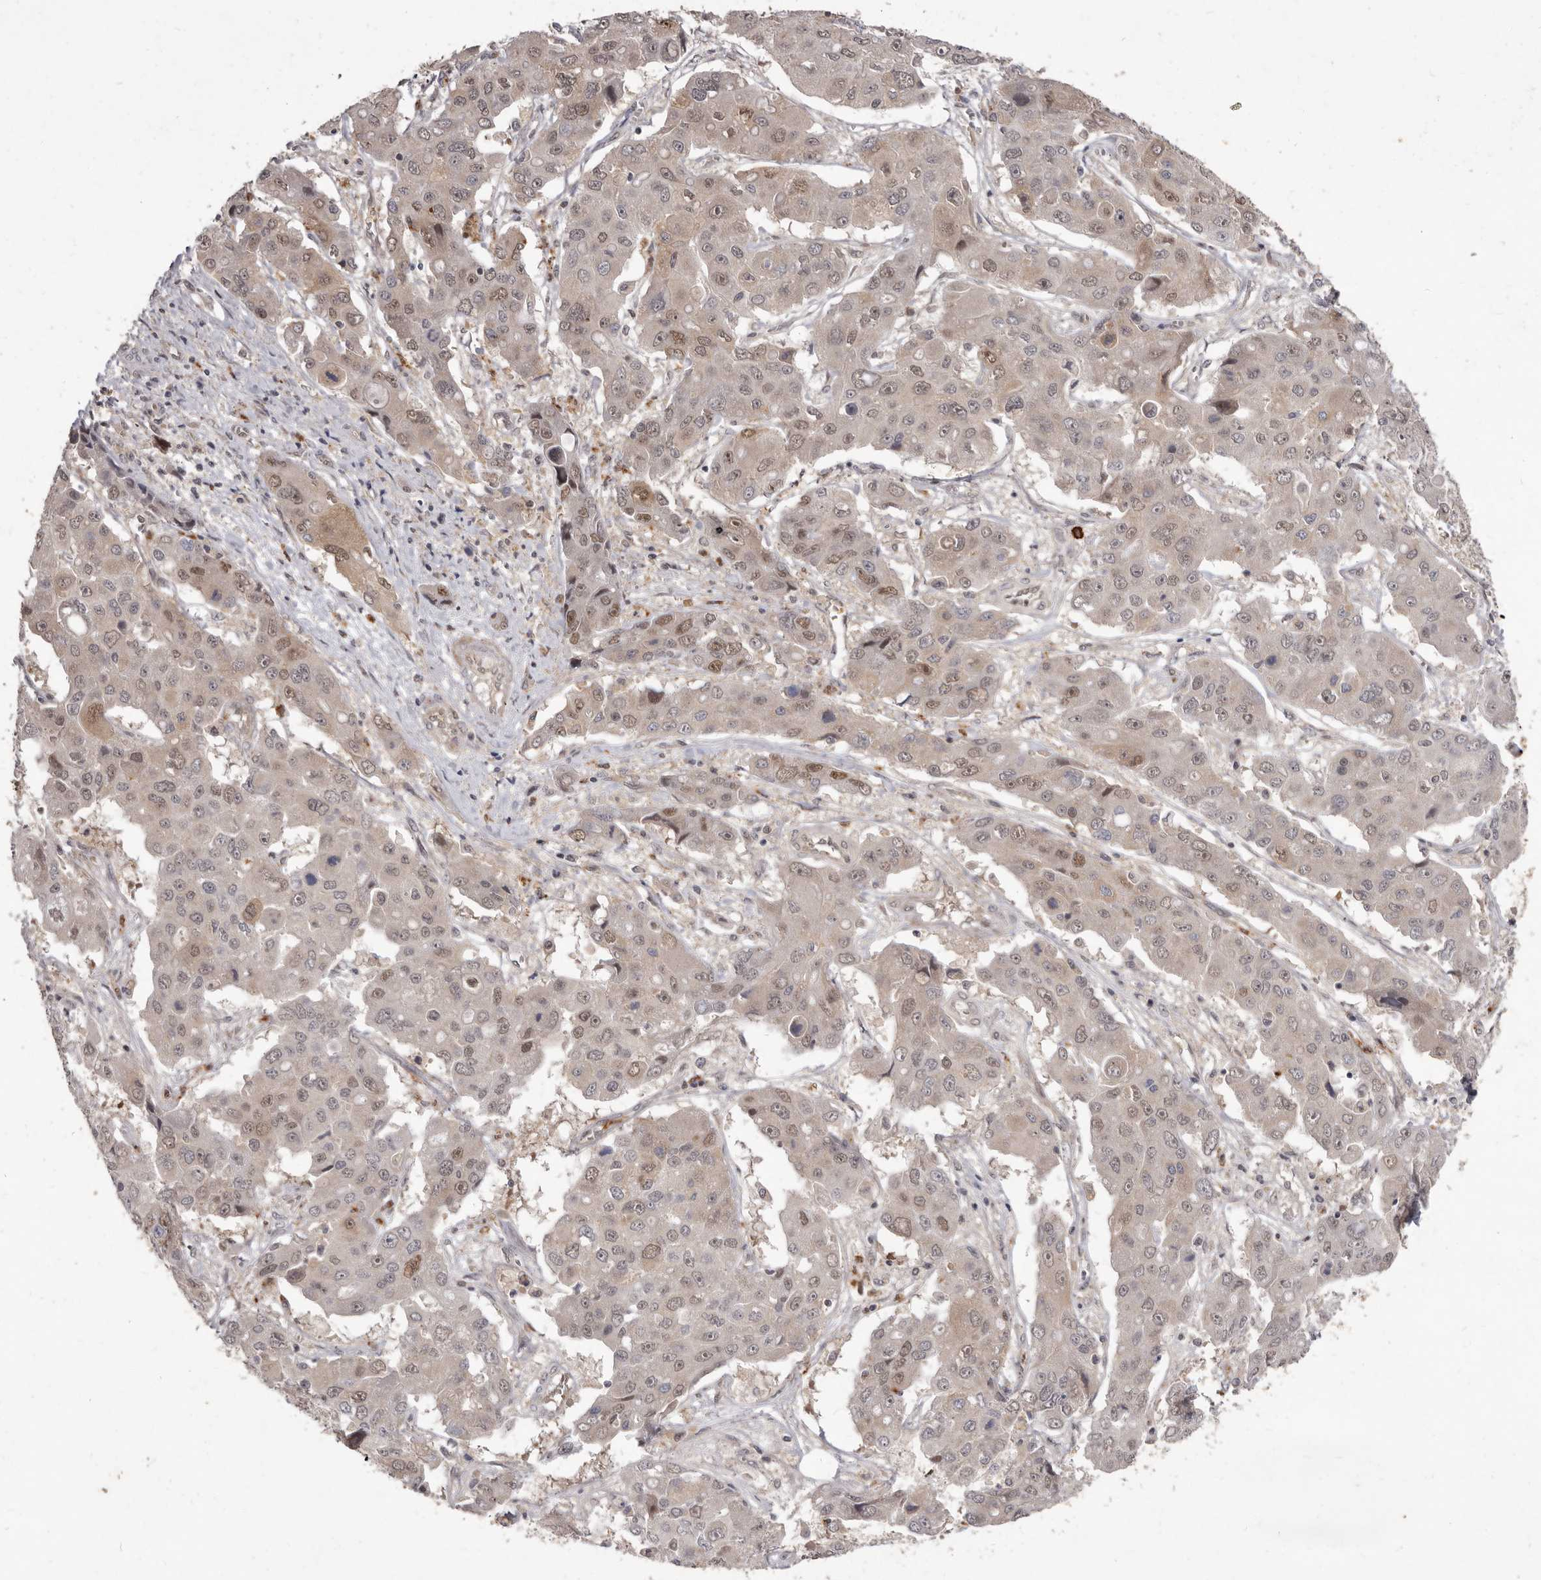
{"staining": {"intensity": "moderate", "quantity": "25%-75%", "location": "cytoplasmic/membranous,nuclear"}, "tissue": "liver cancer", "cell_type": "Tumor cells", "image_type": "cancer", "snomed": [{"axis": "morphology", "description": "Cholangiocarcinoma"}, {"axis": "topography", "description": "Liver"}], "caption": "Protein analysis of liver cholangiocarcinoma tissue exhibits moderate cytoplasmic/membranous and nuclear expression in about 25%-75% of tumor cells.", "gene": "ACLY", "patient": {"sex": "male", "age": 67}}